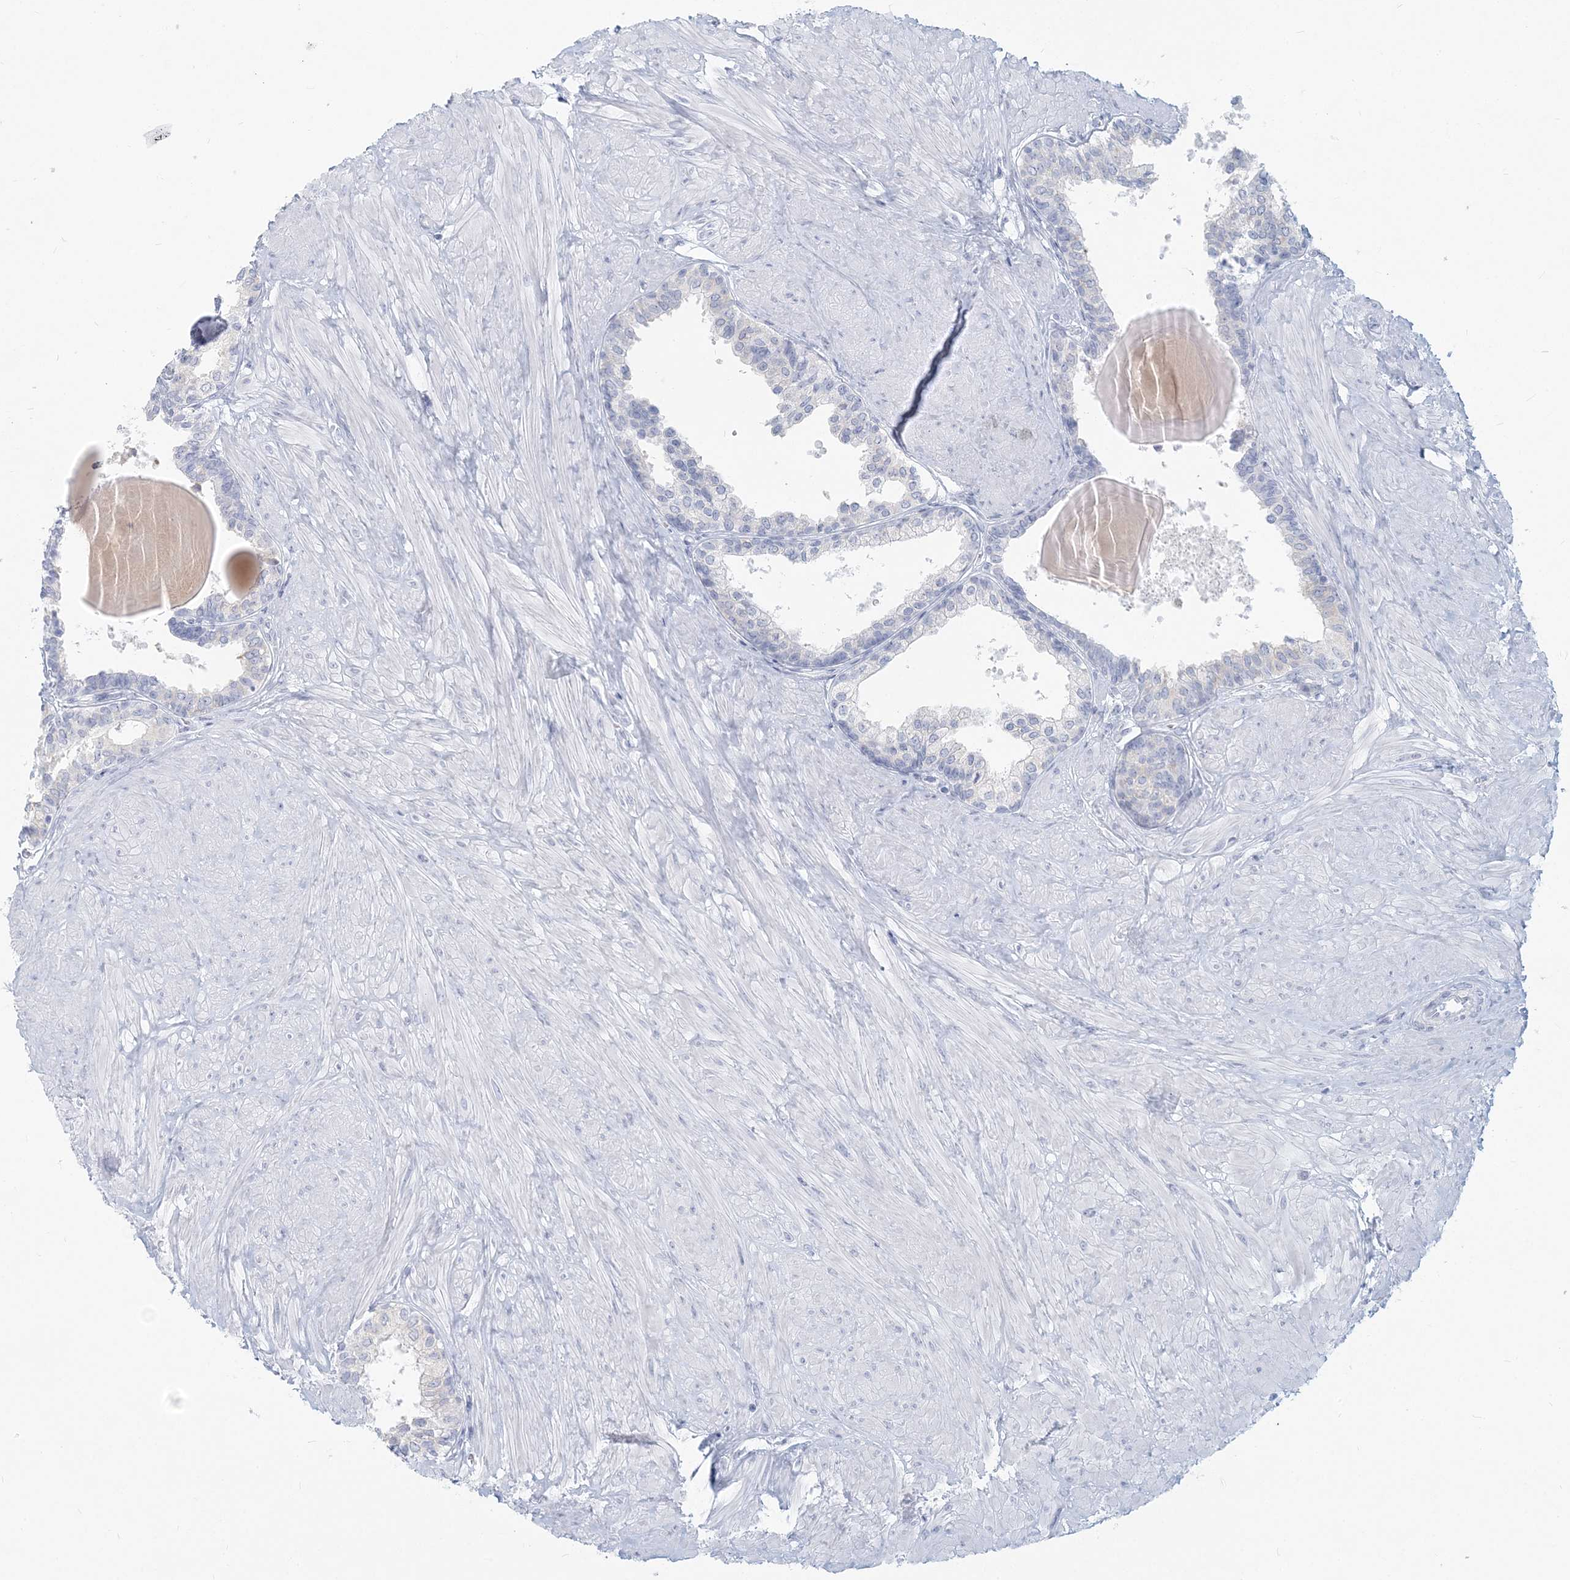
{"staining": {"intensity": "negative", "quantity": "none", "location": "none"}, "tissue": "prostate", "cell_type": "Glandular cells", "image_type": "normal", "snomed": [{"axis": "morphology", "description": "Normal tissue, NOS"}, {"axis": "topography", "description": "Prostate"}], "caption": "Immunohistochemistry (IHC) image of benign prostate: human prostate stained with DAB reveals no significant protein expression in glandular cells.", "gene": "CSN1S1", "patient": {"sex": "male", "age": 48}}